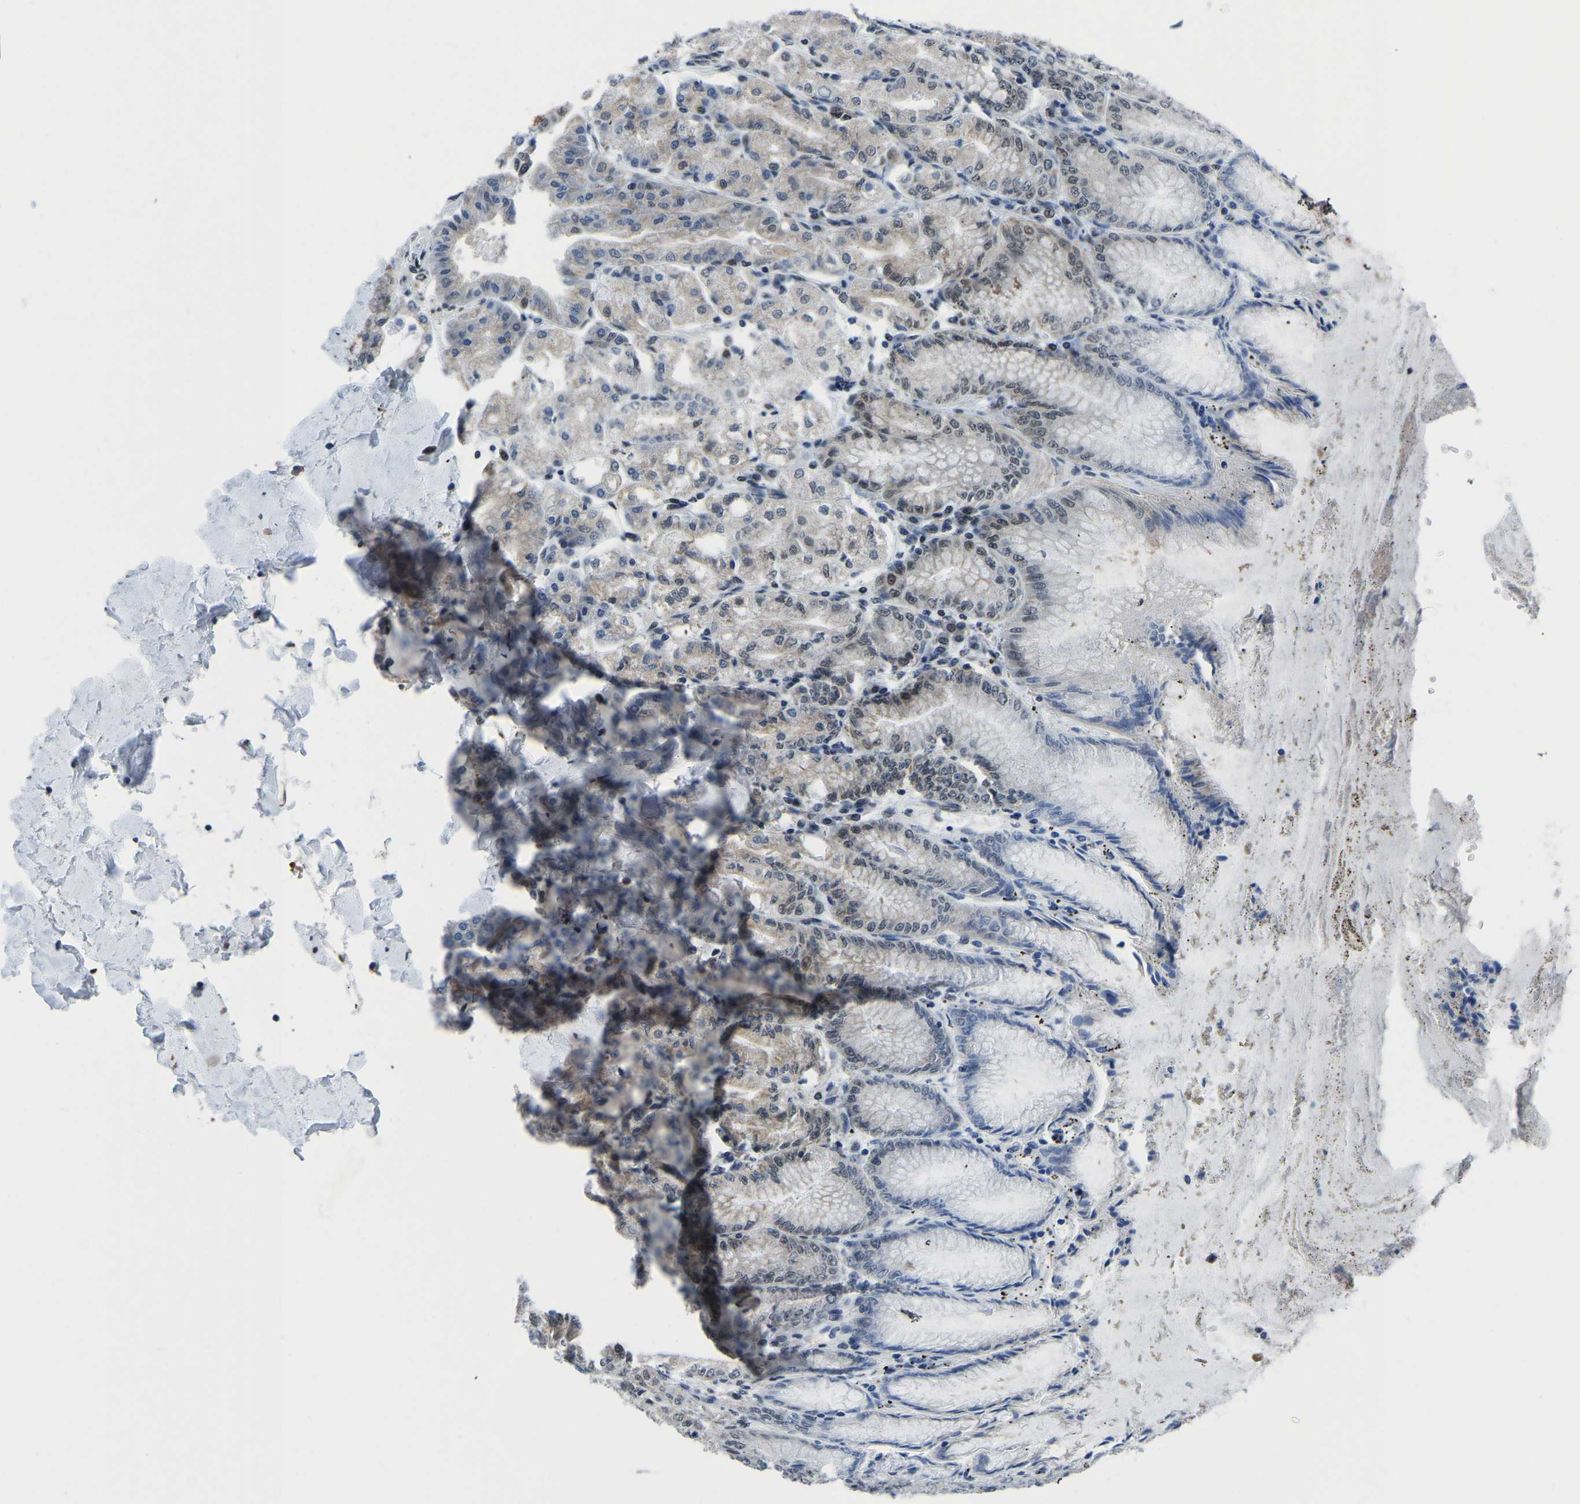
{"staining": {"intensity": "moderate", "quantity": "25%-75%", "location": "cytoplasmic/membranous"}, "tissue": "stomach", "cell_type": "Glandular cells", "image_type": "normal", "snomed": [{"axis": "morphology", "description": "Normal tissue, NOS"}, {"axis": "topography", "description": "Stomach, lower"}], "caption": "Immunohistochemical staining of unremarkable human stomach reveals 25%-75% levels of moderate cytoplasmic/membranous protein expression in approximately 25%-75% of glandular cells.", "gene": "BNIP3L", "patient": {"sex": "male", "age": 71}}